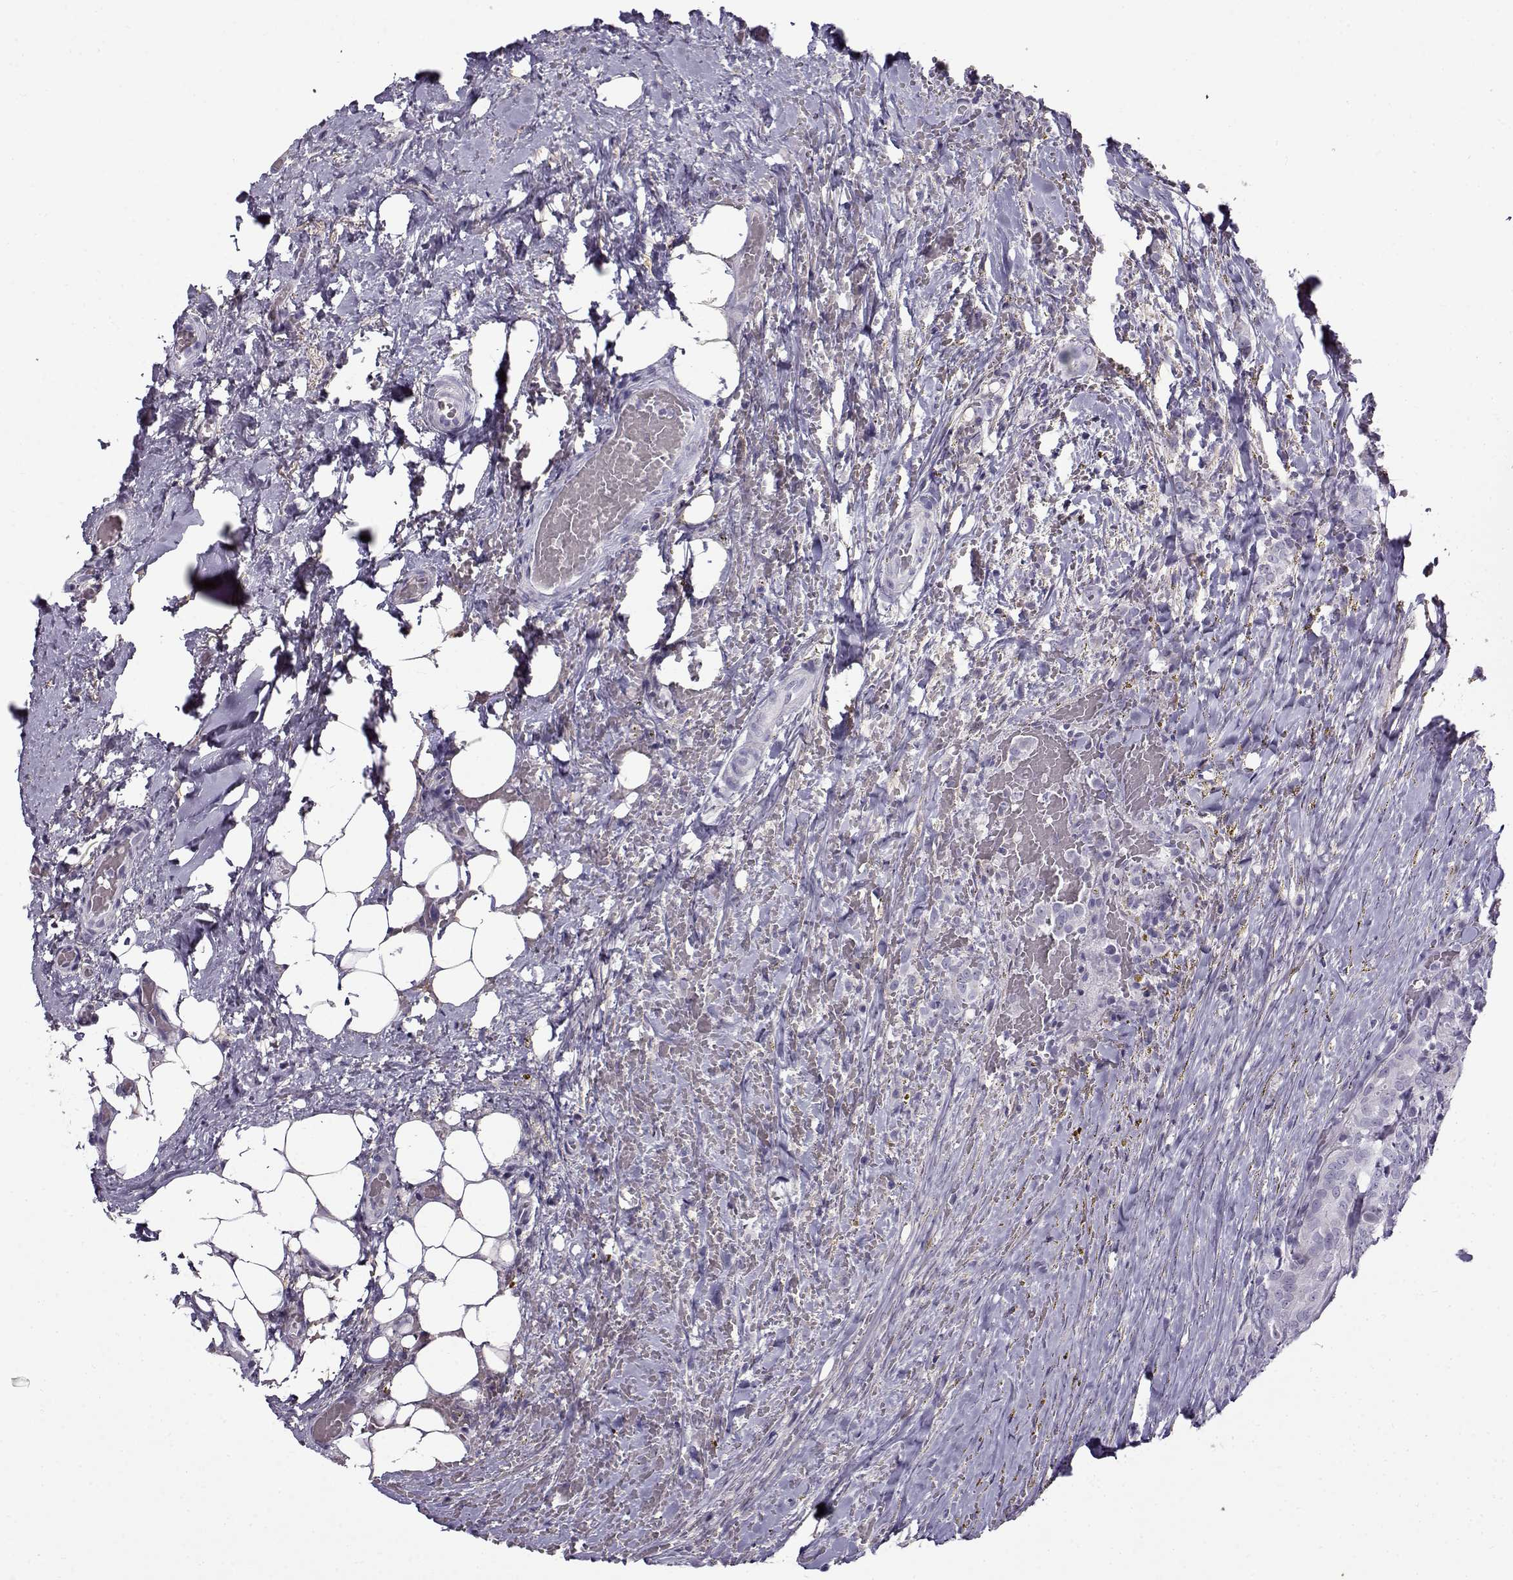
{"staining": {"intensity": "negative", "quantity": "none", "location": "none"}, "tissue": "thyroid cancer", "cell_type": "Tumor cells", "image_type": "cancer", "snomed": [{"axis": "morphology", "description": "Papillary adenocarcinoma, NOS"}, {"axis": "topography", "description": "Thyroid gland"}], "caption": "Papillary adenocarcinoma (thyroid) stained for a protein using IHC exhibits no positivity tumor cells.", "gene": "GTSF1L", "patient": {"sex": "male", "age": 61}}